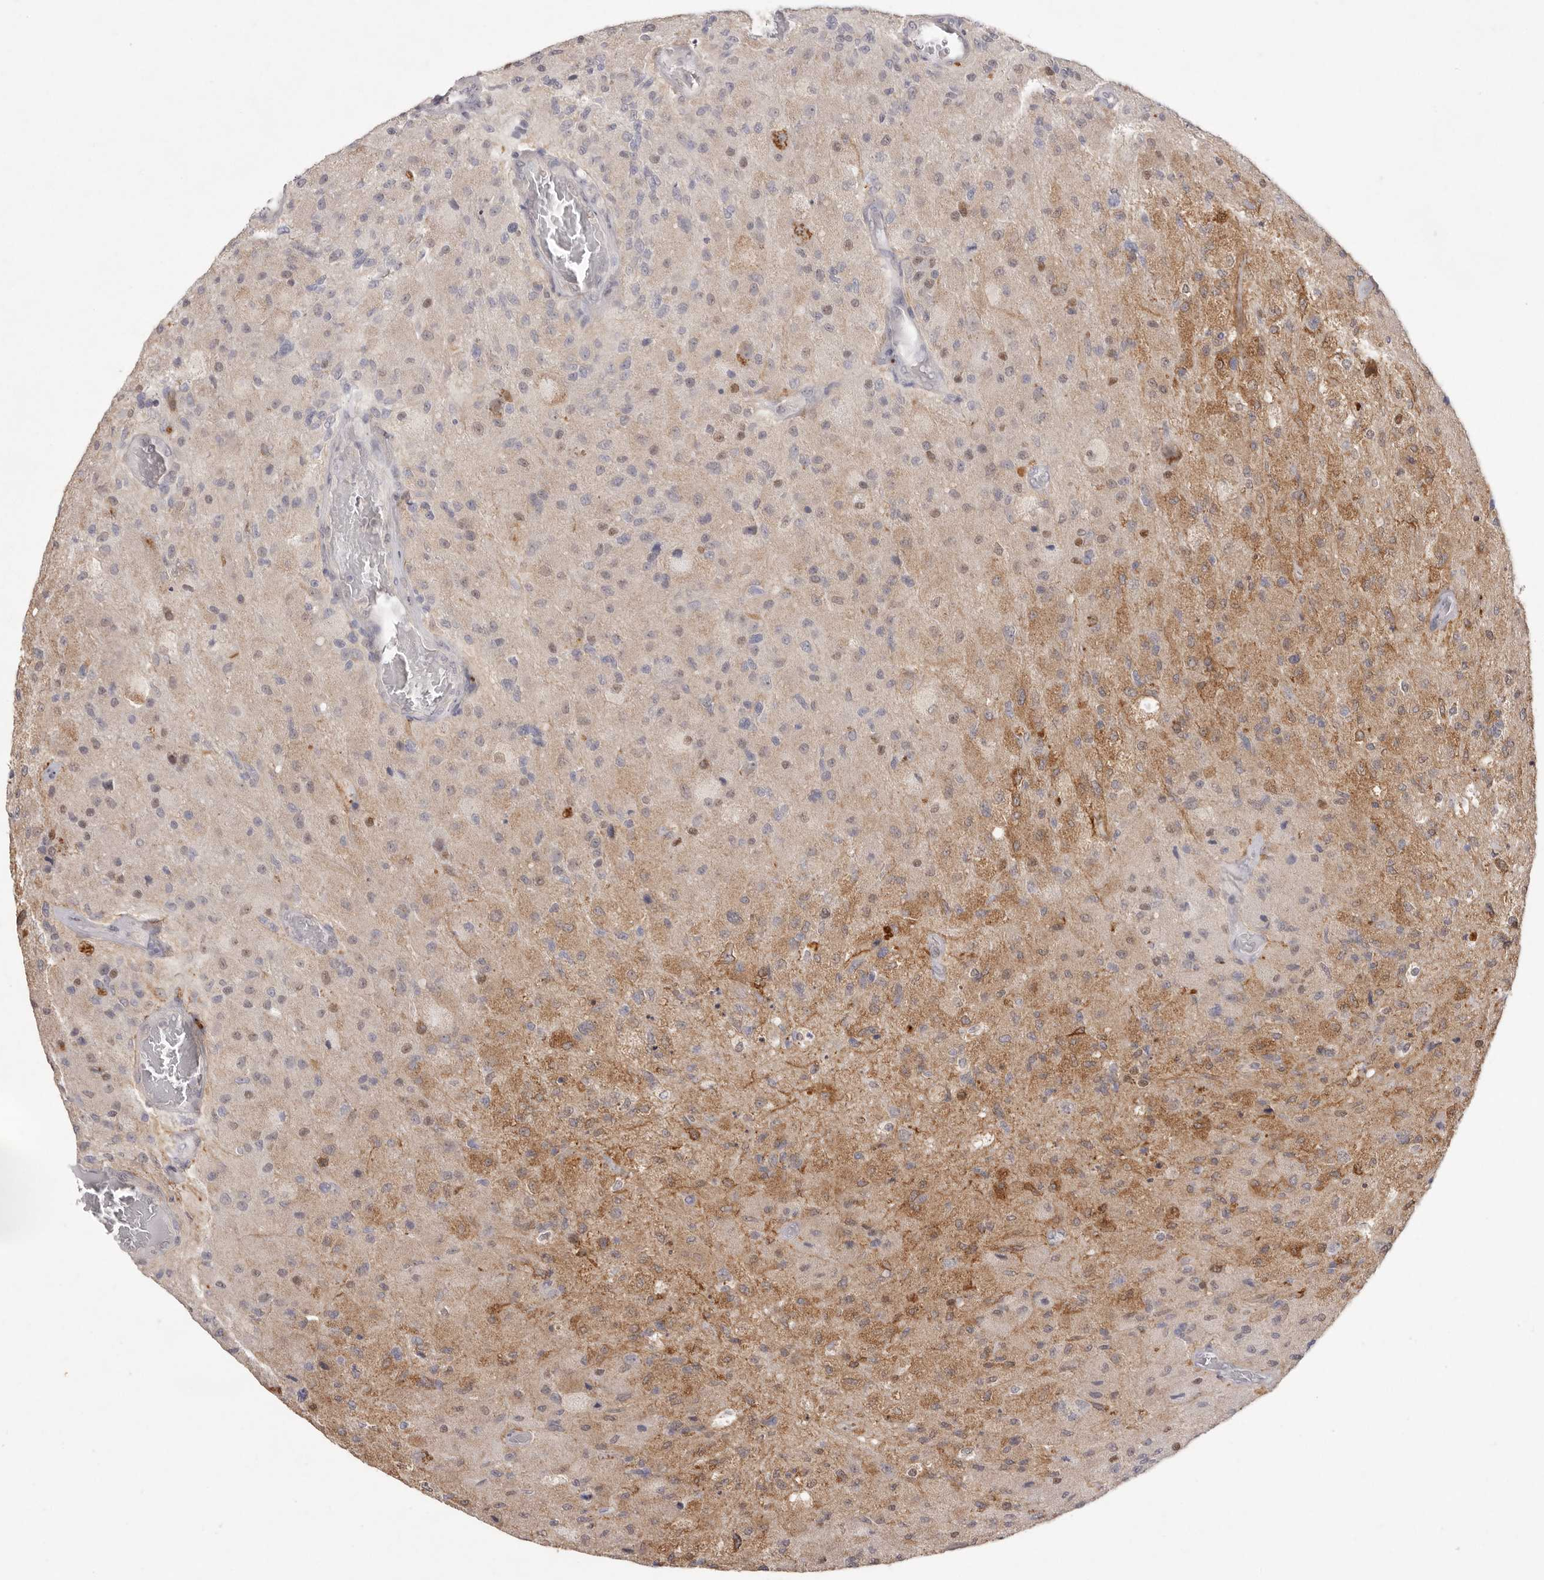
{"staining": {"intensity": "moderate", "quantity": "25%-75%", "location": "cytoplasmic/membranous,nuclear"}, "tissue": "glioma", "cell_type": "Tumor cells", "image_type": "cancer", "snomed": [{"axis": "morphology", "description": "Normal tissue, NOS"}, {"axis": "morphology", "description": "Glioma, malignant, High grade"}, {"axis": "topography", "description": "Cerebral cortex"}], "caption": "Tumor cells reveal medium levels of moderate cytoplasmic/membranous and nuclear expression in about 25%-75% of cells in human malignant high-grade glioma. (IHC, brightfield microscopy, high magnification).", "gene": "TADA1", "patient": {"sex": "male", "age": 77}}